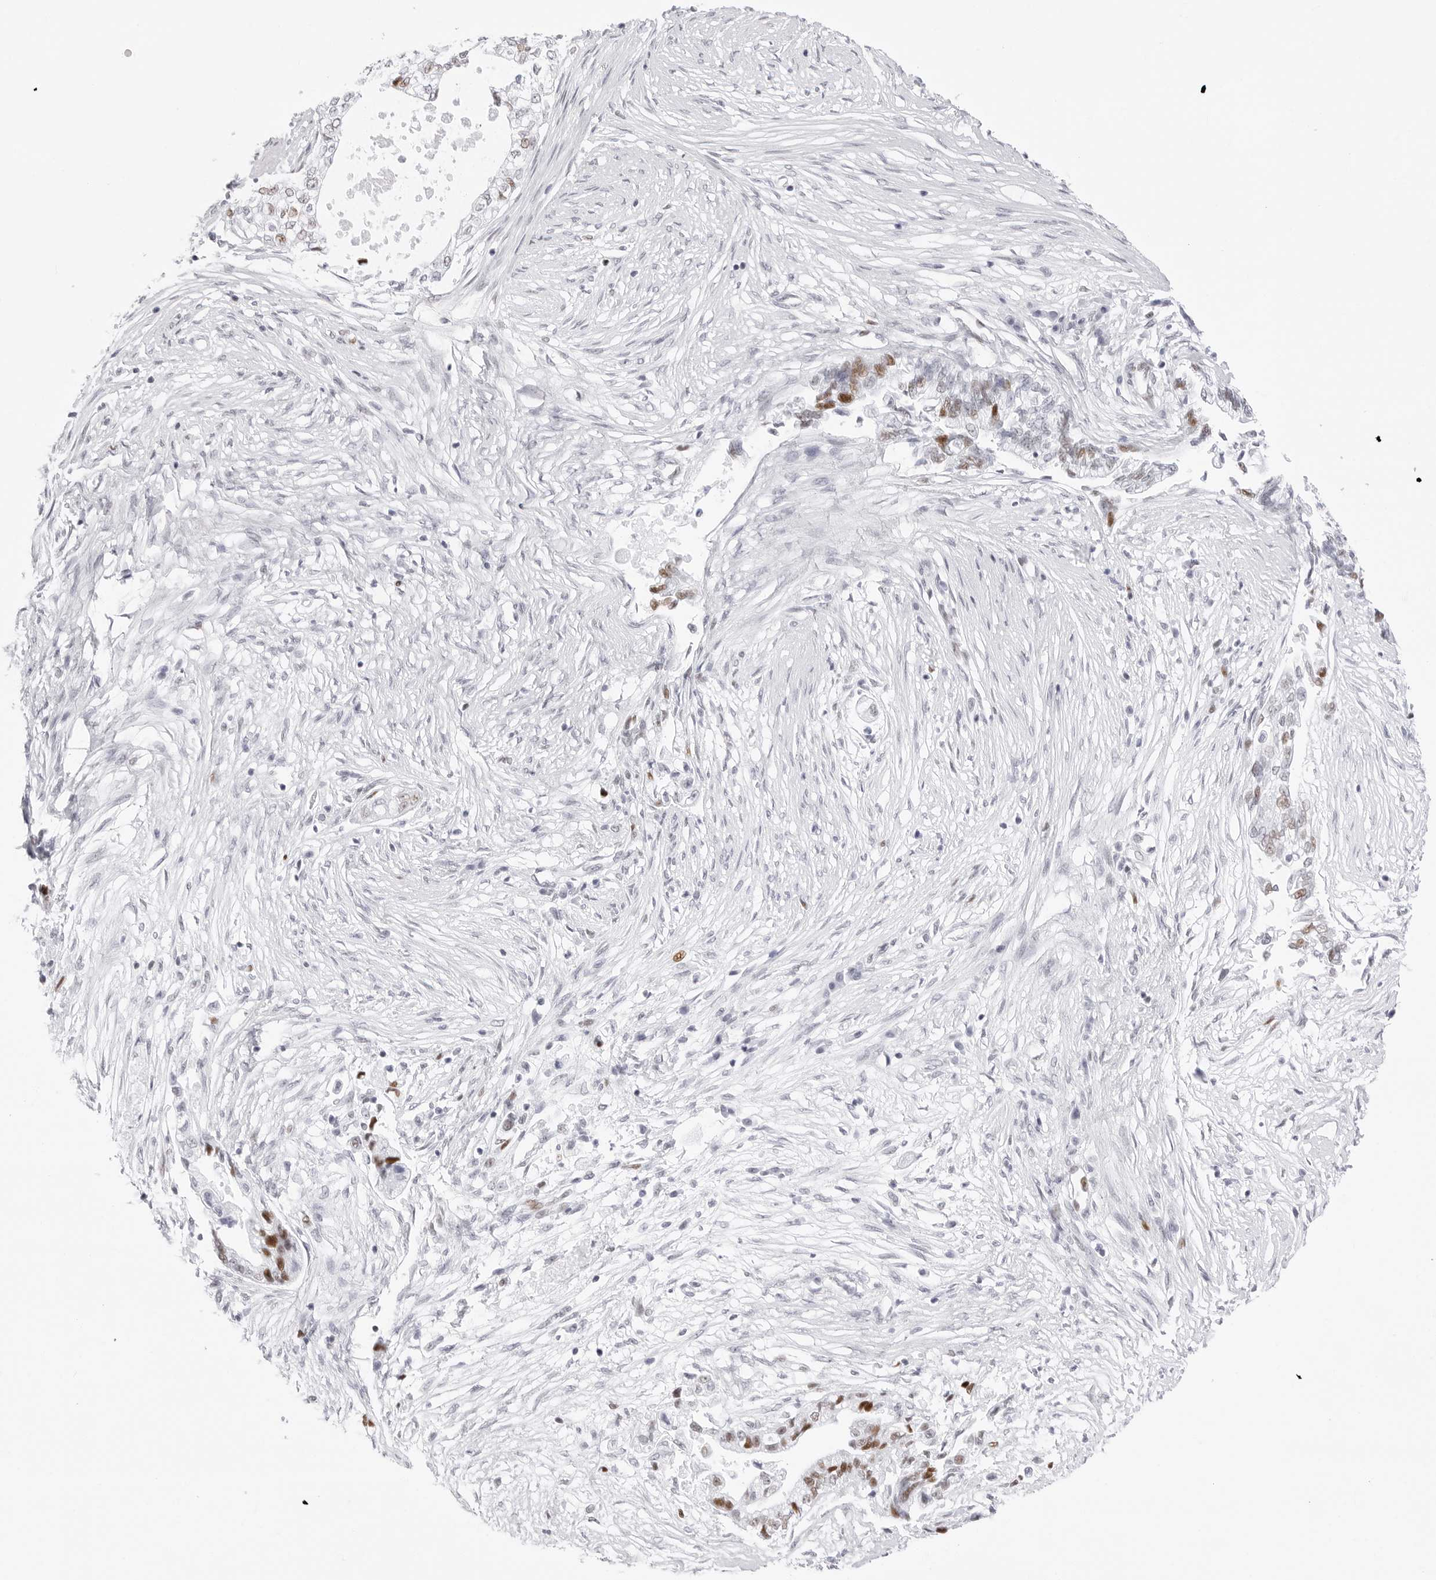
{"staining": {"intensity": "moderate", "quantity": "25%-75%", "location": "nuclear"}, "tissue": "pancreatic cancer", "cell_type": "Tumor cells", "image_type": "cancer", "snomed": [{"axis": "morphology", "description": "Adenocarcinoma, NOS"}, {"axis": "topography", "description": "Pancreas"}], "caption": "Pancreatic cancer (adenocarcinoma) was stained to show a protein in brown. There is medium levels of moderate nuclear staining in approximately 25%-75% of tumor cells.", "gene": "NASP", "patient": {"sex": "male", "age": 72}}